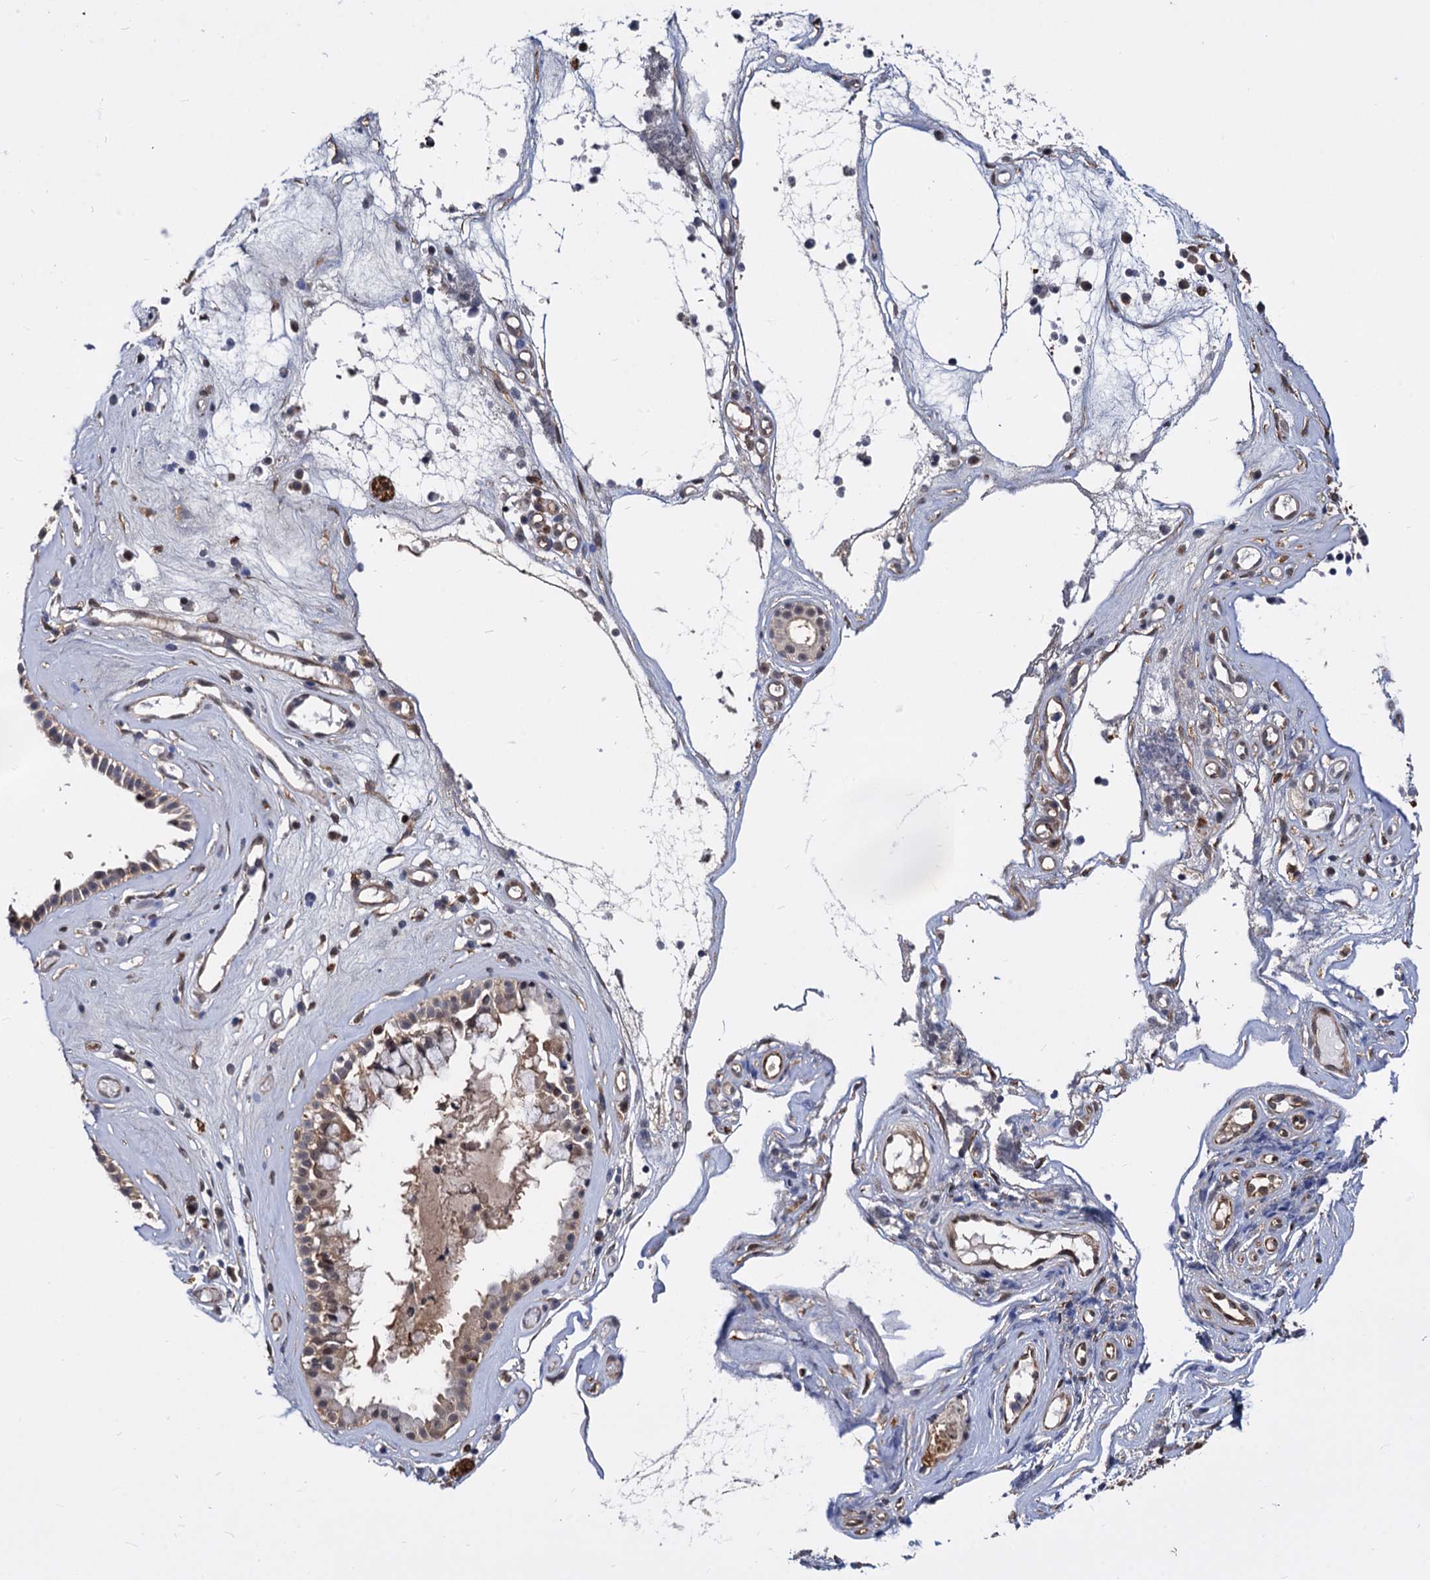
{"staining": {"intensity": "weak", "quantity": "<25%", "location": "cytoplasmic/membranous,nuclear"}, "tissue": "nasopharynx", "cell_type": "Respiratory epithelial cells", "image_type": "normal", "snomed": [{"axis": "morphology", "description": "Normal tissue, NOS"}, {"axis": "morphology", "description": "Inflammation, NOS"}, {"axis": "topography", "description": "Nasopharynx"}], "caption": "The photomicrograph shows no staining of respiratory epithelial cells in benign nasopharynx. Brightfield microscopy of immunohistochemistry stained with DAB (3,3'-diaminobenzidine) (brown) and hematoxylin (blue), captured at high magnification.", "gene": "PSMD4", "patient": {"sex": "male", "age": 29}}